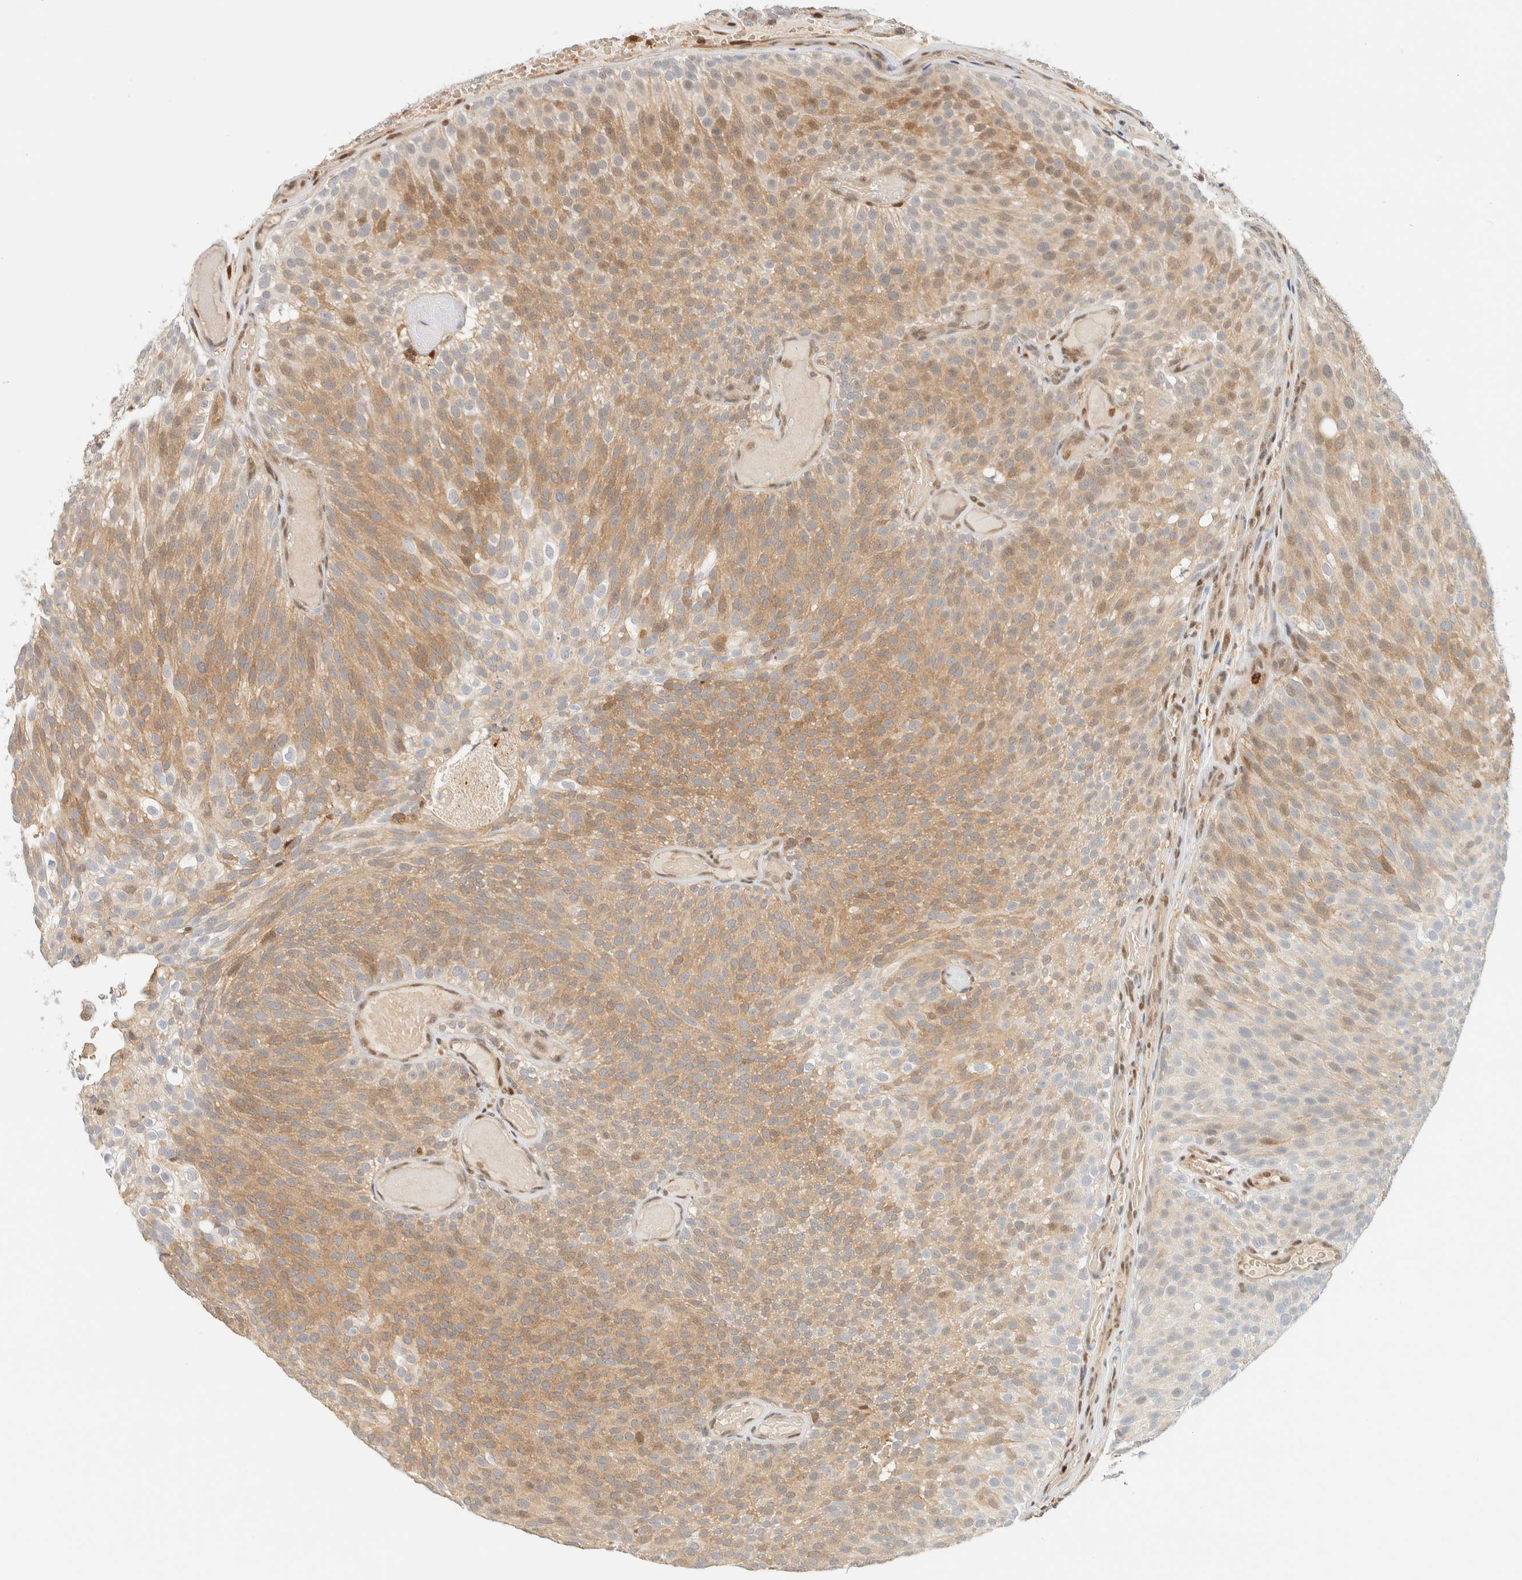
{"staining": {"intensity": "moderate", "quantity": "25%-75%", "location": "cytoplasmic/membranous"}, "tissue": "urothelial cancer", "cell_type": "Tumor cells", "image_type": "cancer", "snomed": [{"axis": "morphology", "description": "Urothelial carcinoma, Low grade"}, {"axis": "topography", "description": "Urinary bladder"}], "caption": "Tumor cells show moderate cytoplasmic/membranous expression in about 25%-75% of cells in urothelial cancer.", "gene": "ZBTB37", "patient": {"sex": "male", "age": 78}}